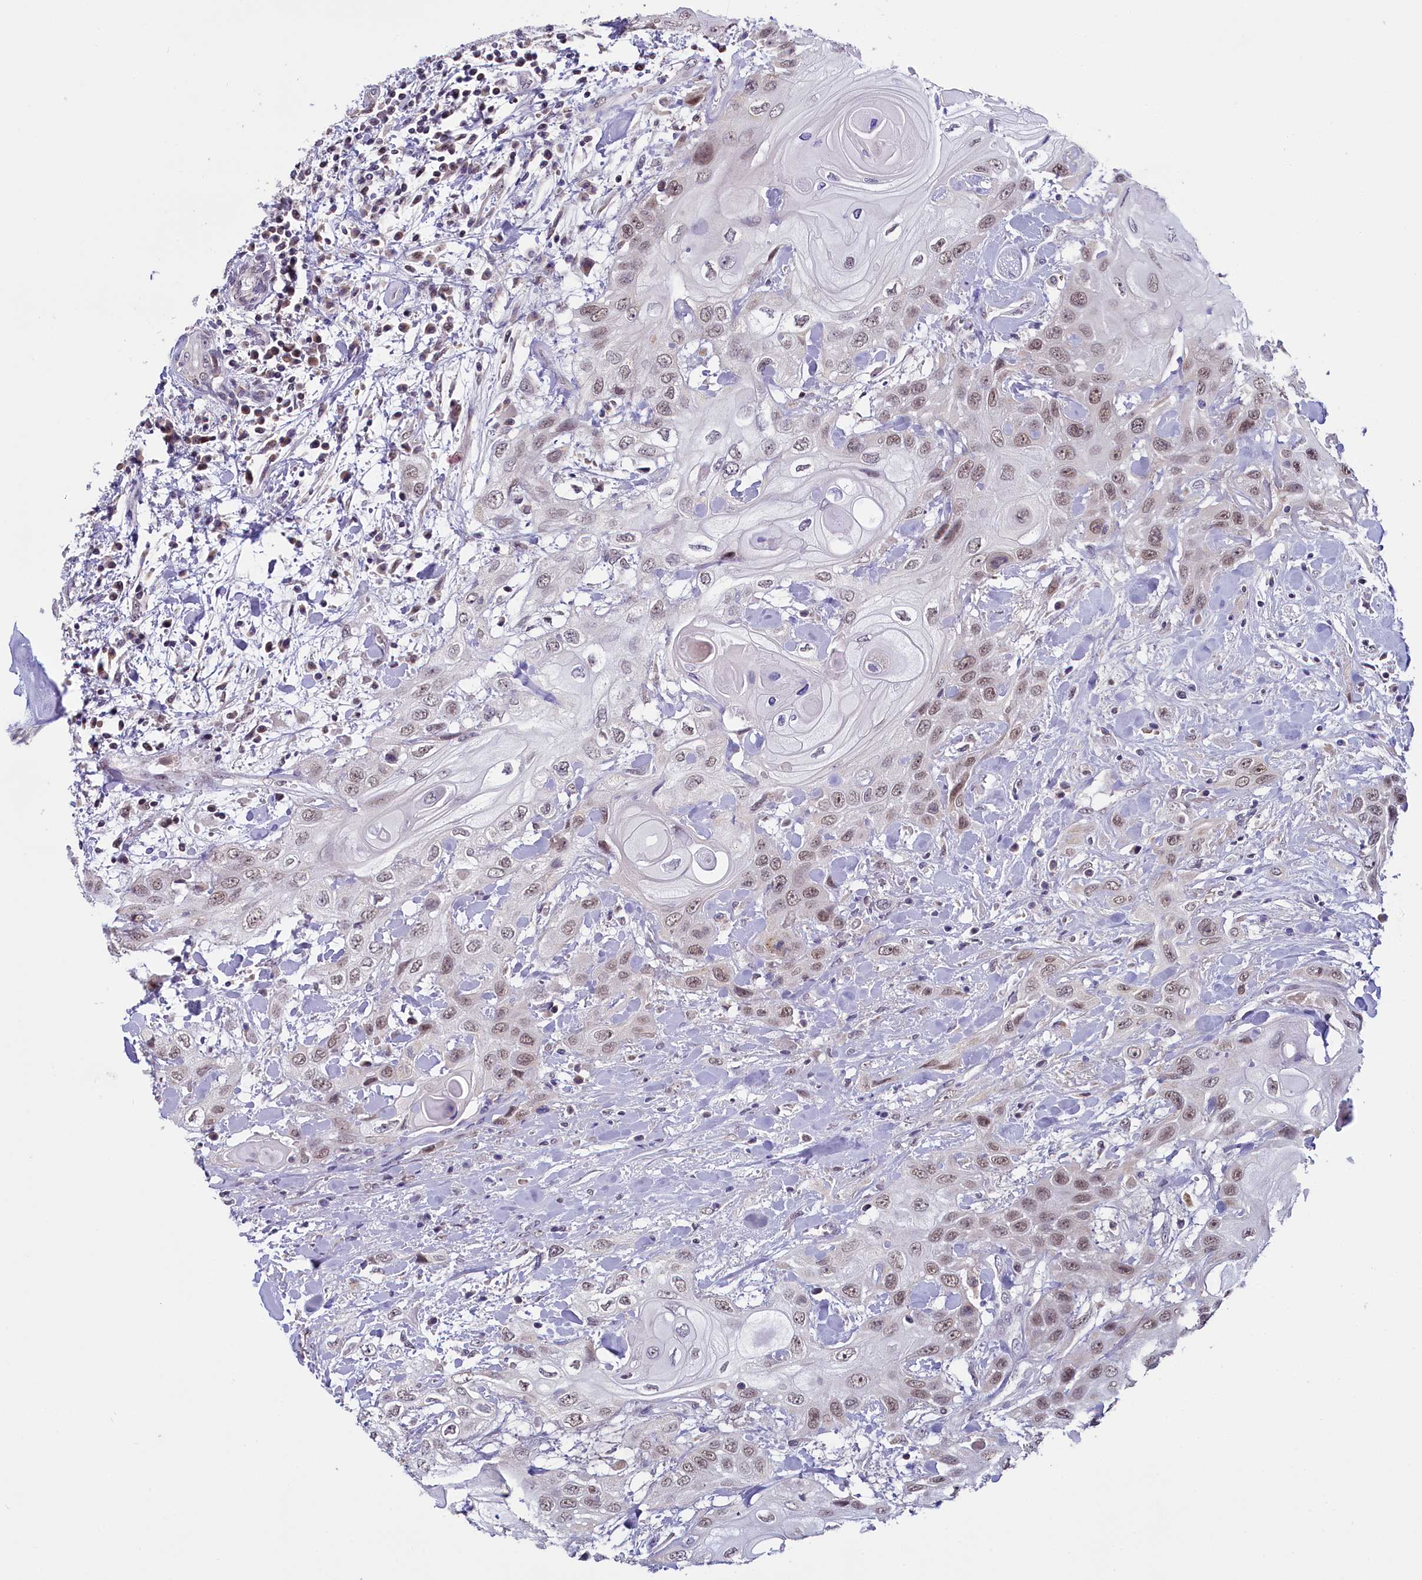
{"staining": {"intensity": "moderate", "quantity": "25%-75%", "location": "nuclear"}, "tissue": "head and neck cancer", "cell_type": "Tumor cells", "image_type": "cancer", "snomed": [{"axis": "morphology", "description": "Squamous cell carcinoma, NOS"}, {"axis": "topography", "description": "Head-Neck"}], "caption": "Protein expression analysis of head and neck squamous cell carcinoma exhibits moderate nuclear staining in about 25%-75% of tumor cells. (IHC, brightfield microscopy, high magnification).", "gene": "PPHLN1", "patient": {"sex": "female", "age": 43}}